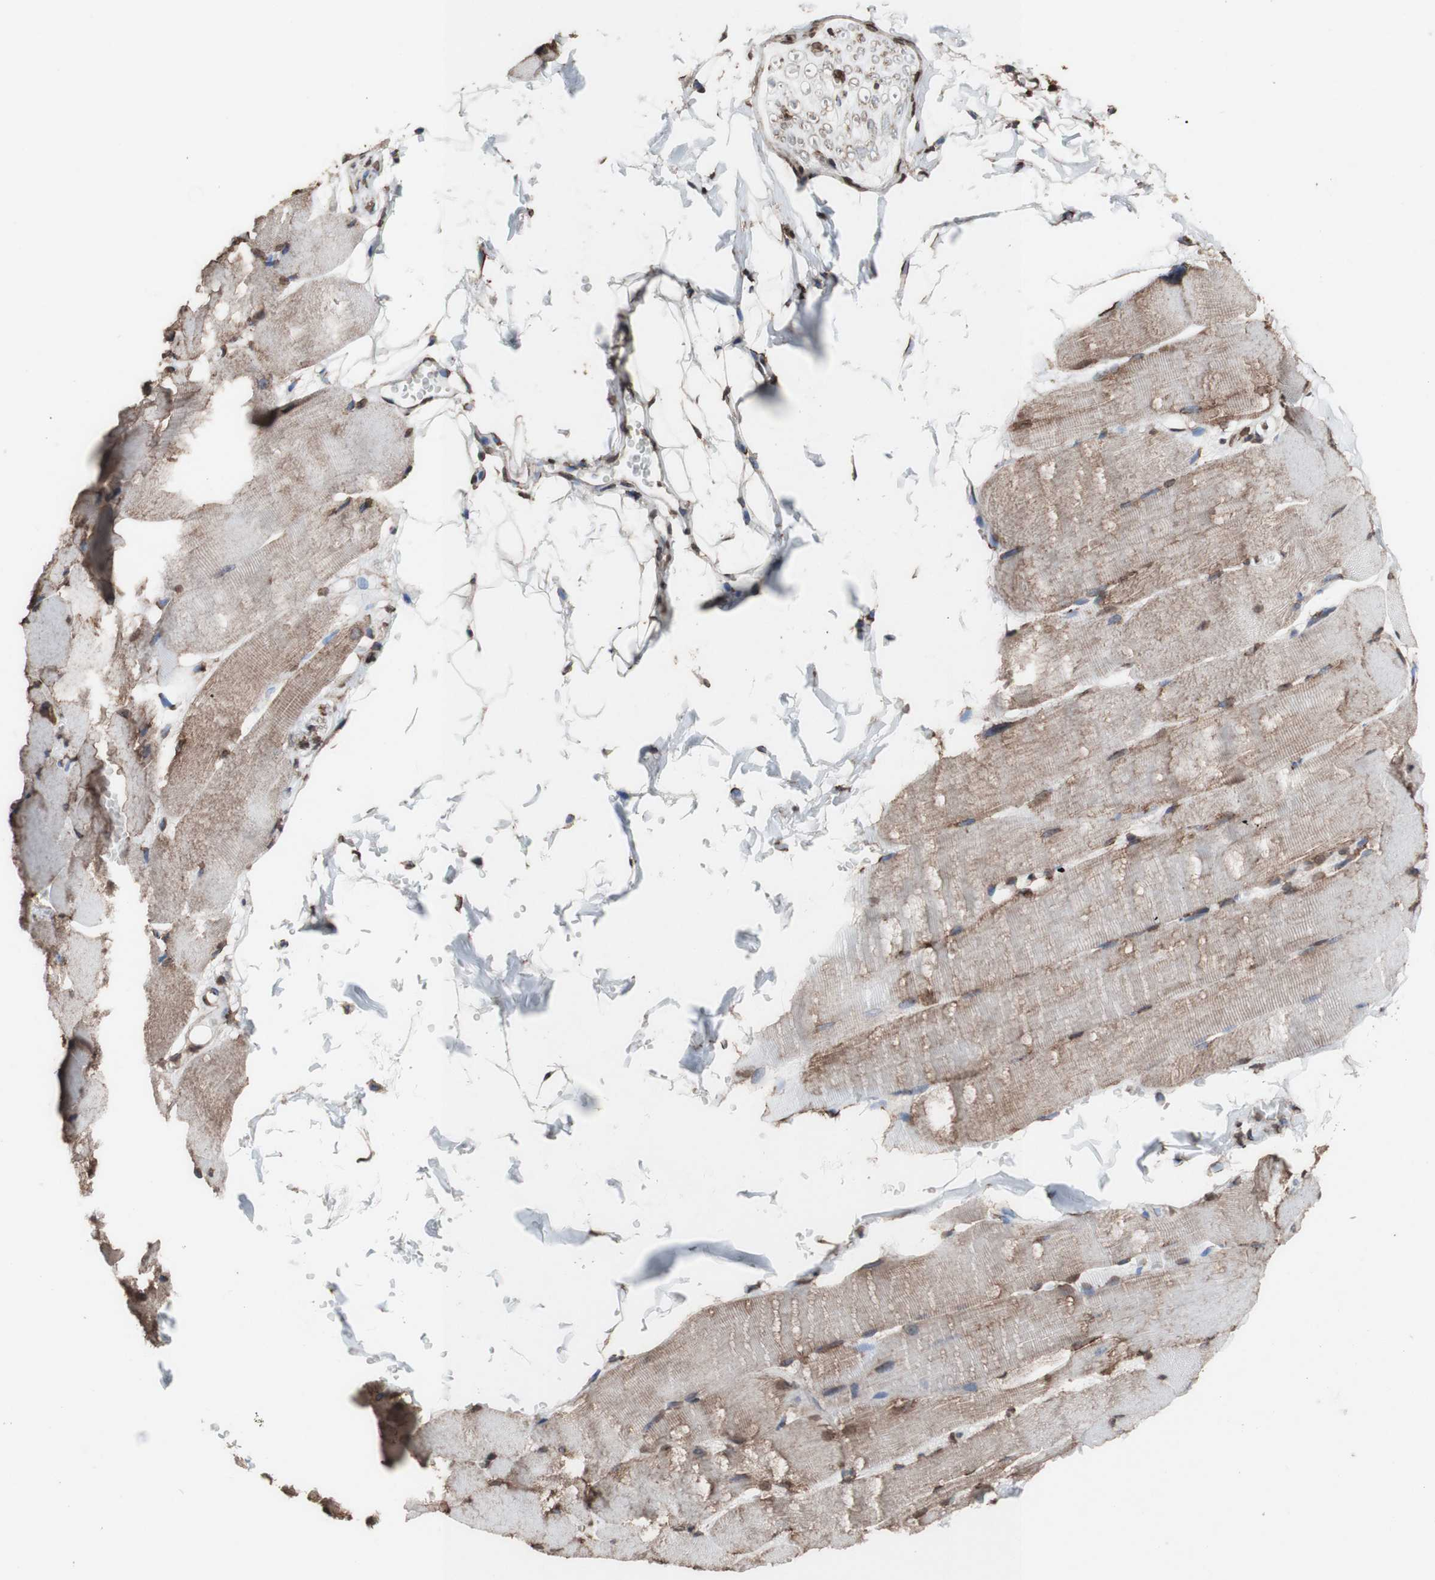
{"staining": {"intensity": "weak", "quantity": ">75%", "location": "cytoplasmic/membranous"}, "tissue": "skeletal muscle", "cell_type": "Myocytes", "image_type": "normal", "snomed": [{"axis": "morphology", "description": "Normal tissue, NOS"}, {"axis": "topography", "description": "Skin"}, {"axis": "topography", "description": "Skeletal muscle"}], "caption": "Immunohistochemical staining of normal skeletal muscle demonstrates >75% levels of weak cytoplasmic/membranous protein positivity in about >75% of myocytes. (DAB IHC with brightfield microscopy, high magnification).", "gene": "PIDD1", "patient": {"sex": "male", "age": 83}}